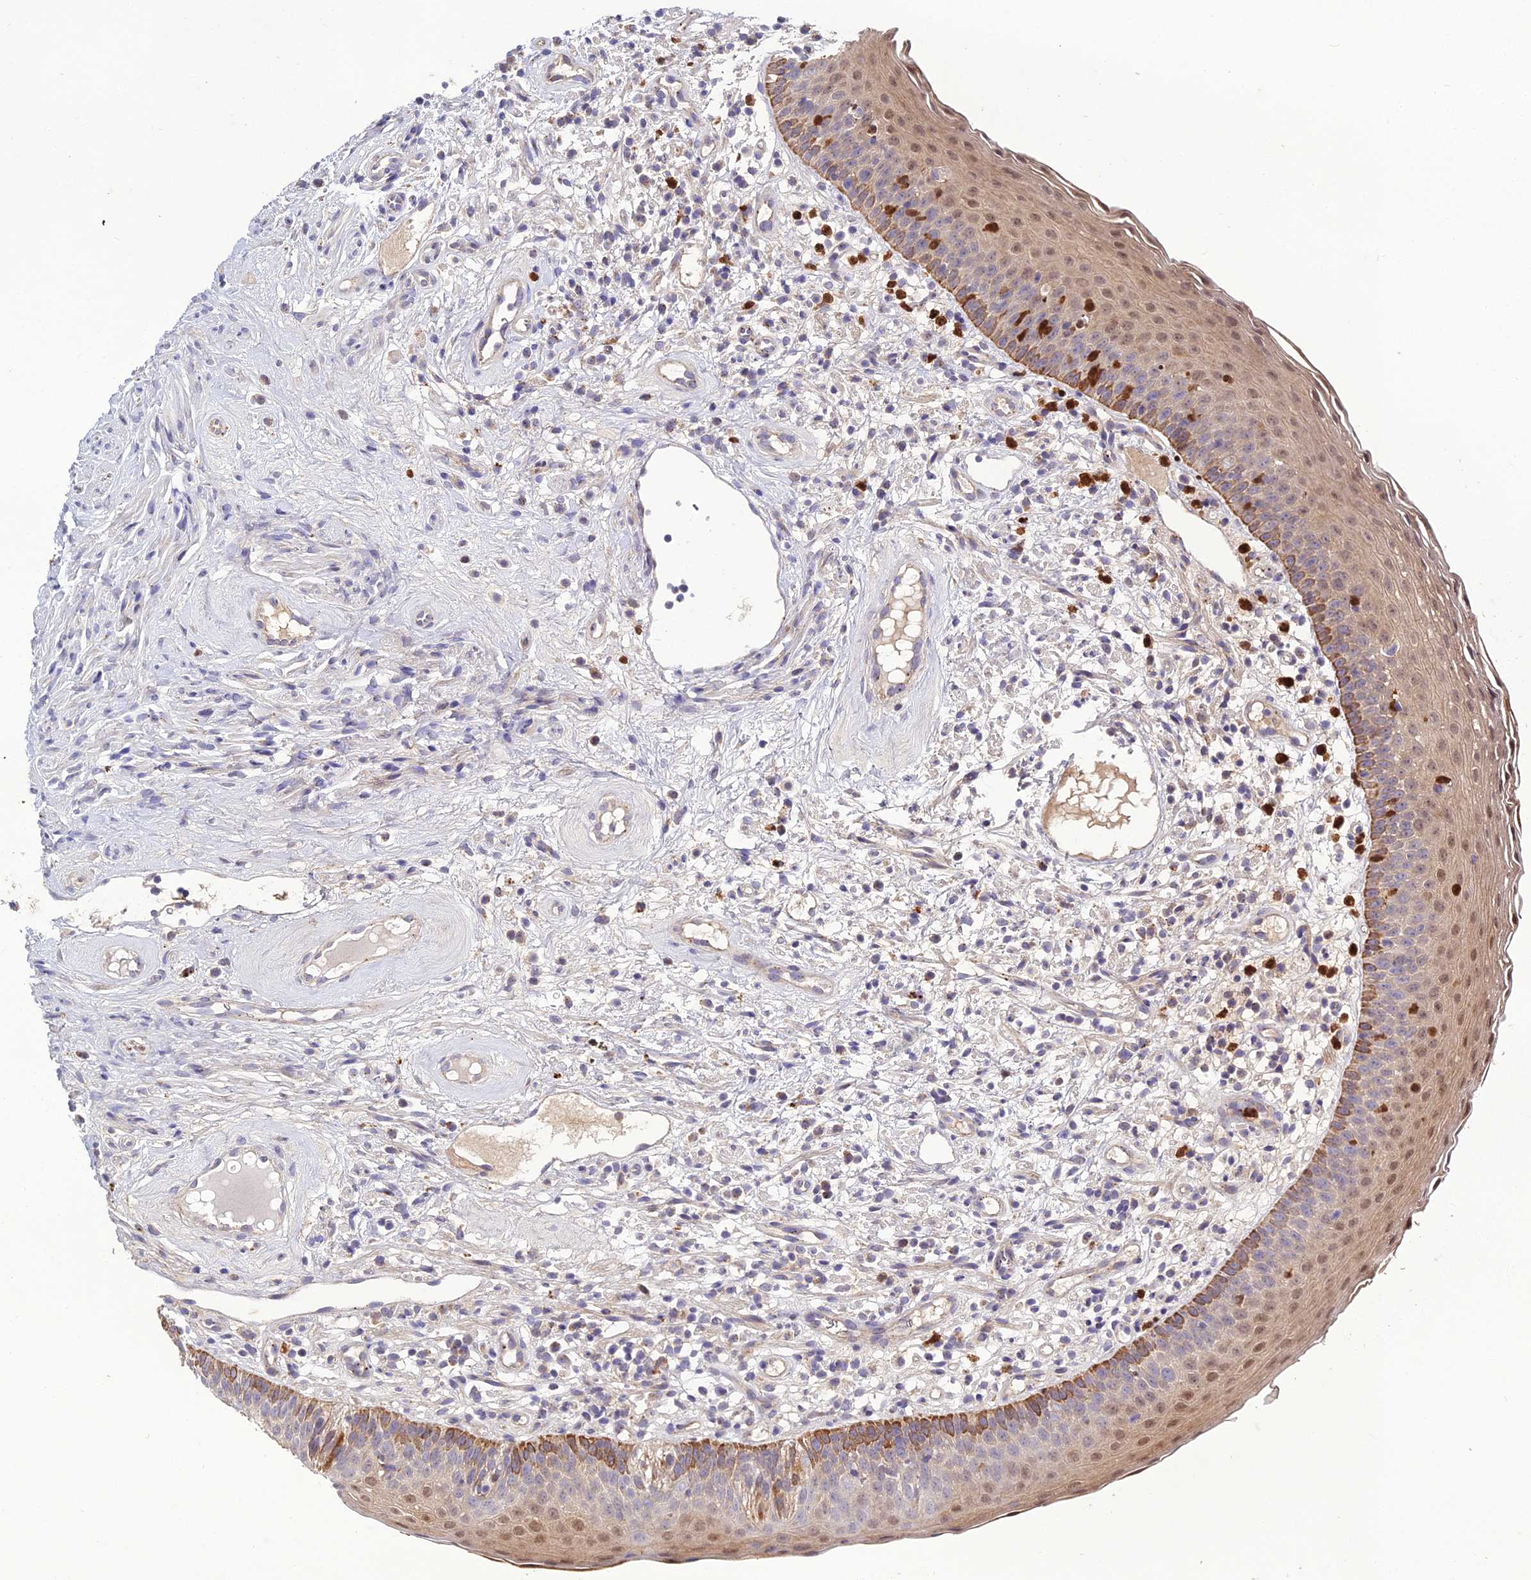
{"staining": {"intensity": "moderate", "quantity": ">75%", "location": "cytoplasmic/membranous,nuclear"}, "tissue": "oral mucosa", "cell_type": "Squamous epithelial cells", "image_type": "normal", "snomed": [{"axis": "morphology", "description": "Normal tissue, NOS"}, {"axis": "topography", "description": "Oral tissue"}], "caption": "Immunohistochemistry (DAB (3,3'-diaminobenzidine)) staining of benign oral mucosa displays moderate cytoplasmic/membranous,nuclear protein staining in about >75% of squamous epithelial cells.", "gene": "EID2", "patient": {"sex": "male", "age": 46}}